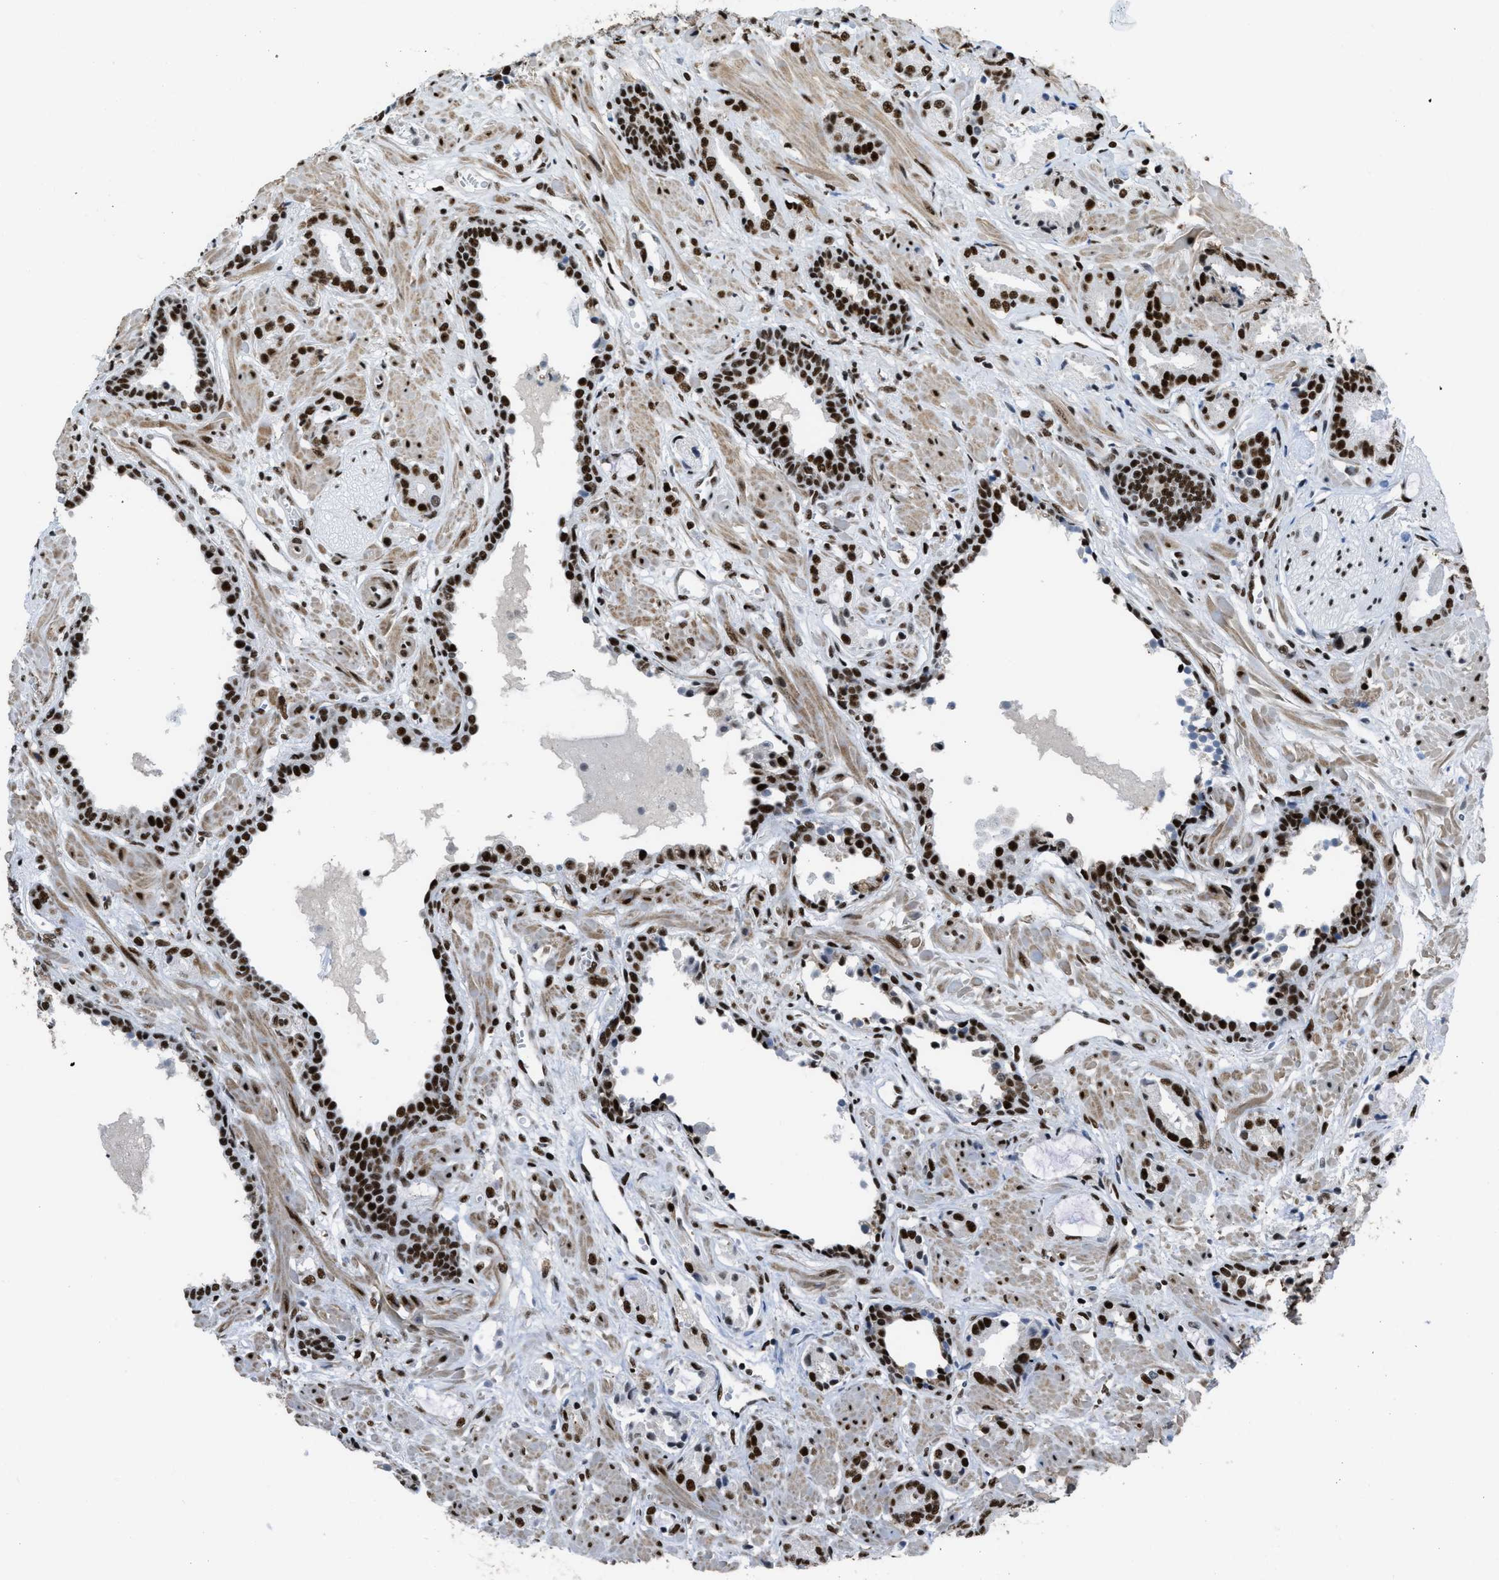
{"staining": {"intensity": "strong", "quantity": ">75%", "location": "nuclear"}, "tissue": "prostate cancer", "cell_type": "Tumor cells", "image_type": "cancer", "snomed": [{"axis": "morphology", "description": "Adenocarcinoma, Low grade"}, {"axis": "topography", "description": "Prostate"}], "caption": "Prostate cancer stained for a protein (brown) shows strong nuclear positive staining in approximately >75% of tumor cells.", "gene": "ZNF207", "patient": {"sex": "male", "age": 53}}